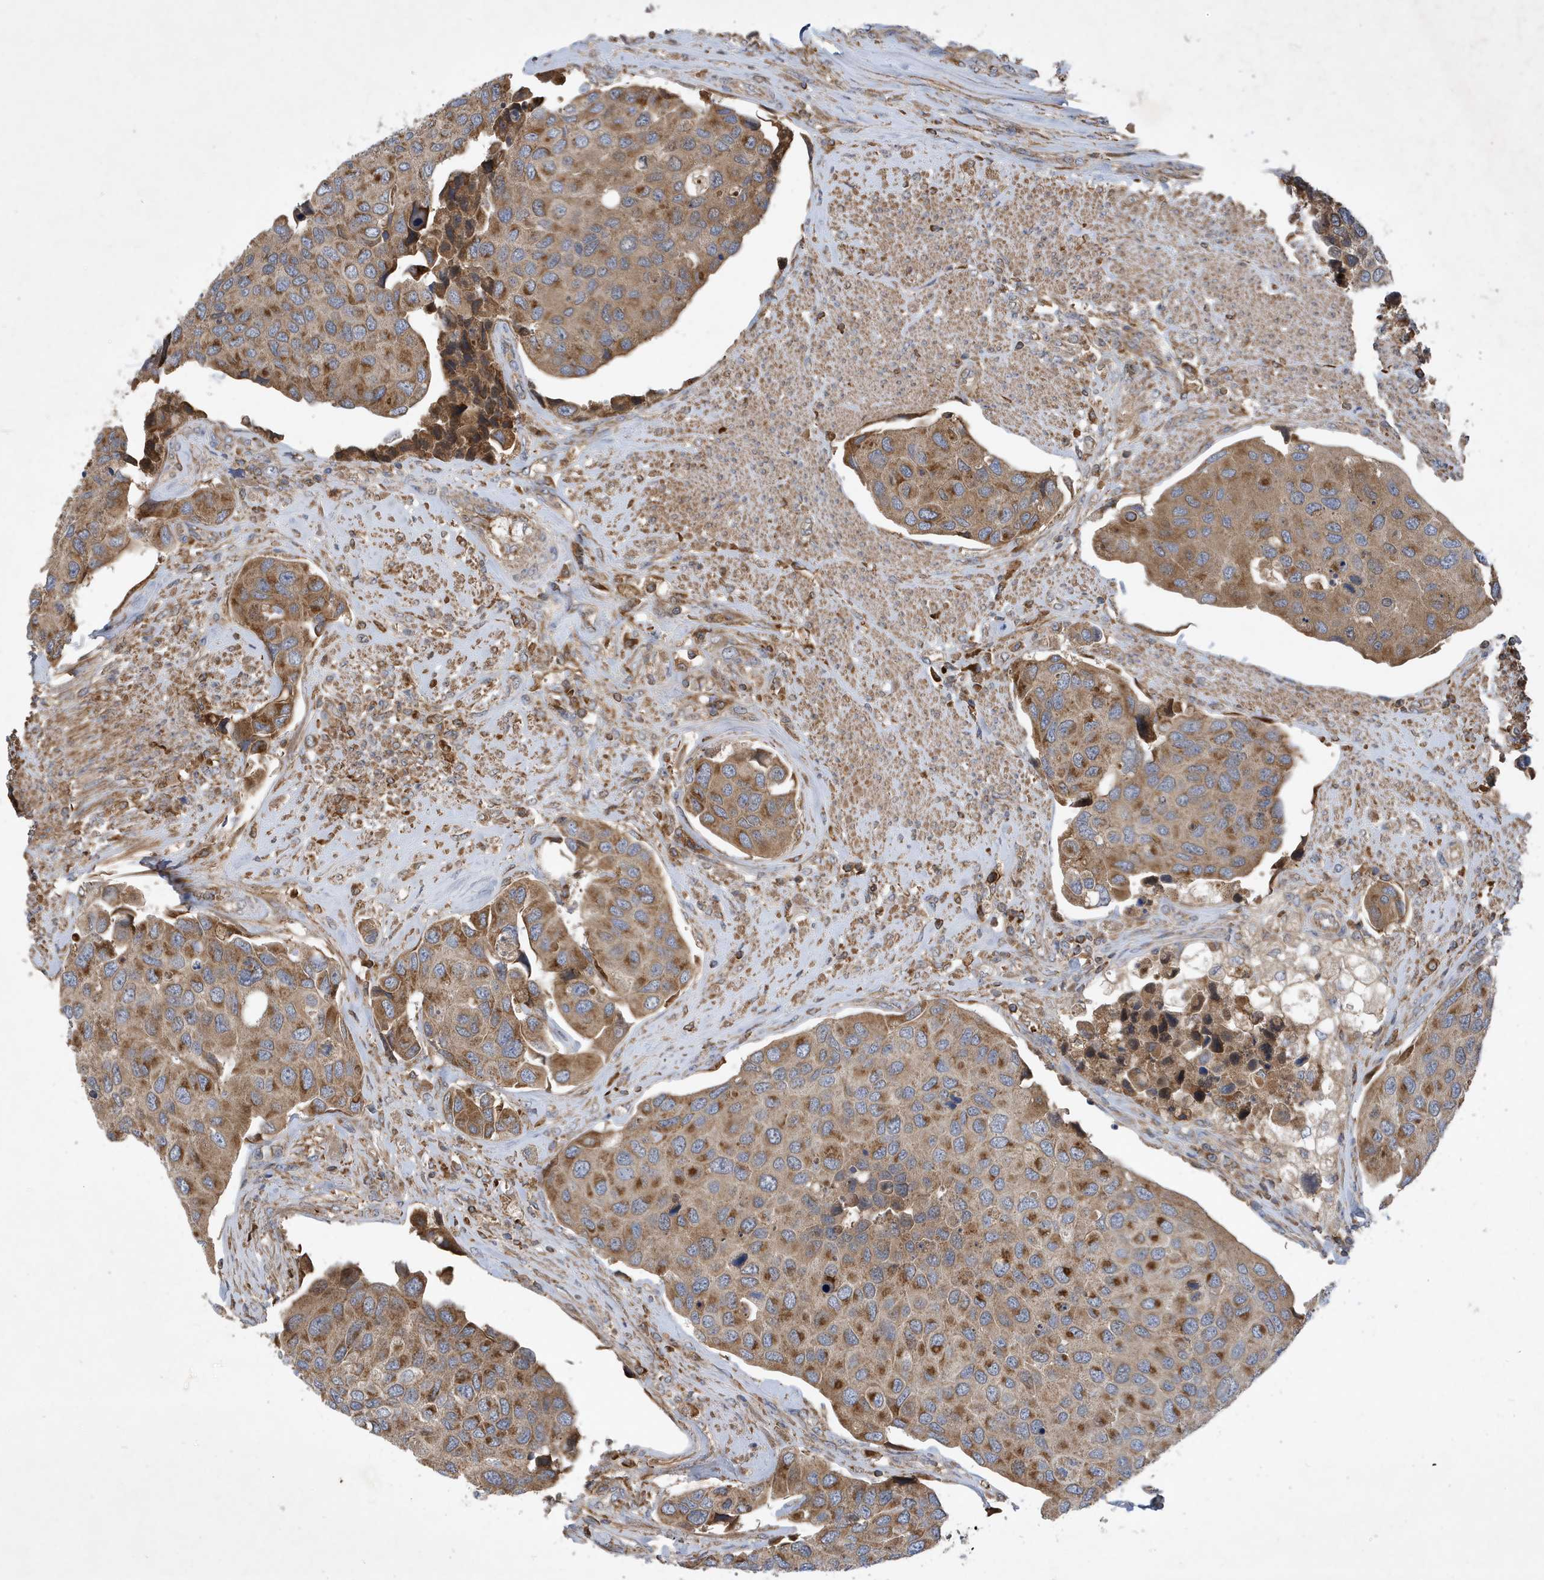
{"staining": {"intensity": "strong", "quantity": "25%-75%", "location": "cytoplasmic/membranous"}, "tissue": "urothelial cancer", "cell_type": "Tumor cells", "image_type": "cancer", "snomed": [{"axis": "morphology", "description": "Urothelial carcinoma, High grade"}, {"axis": "topography", "description": "Urinary bladder"}], "caption": "Urothelial cancer stained for a protein exhibits strong cytoplasmic/membranous positivity in tumor cells.", "gene": "STK19", "patient": {"sex": "male", "age": 74}}